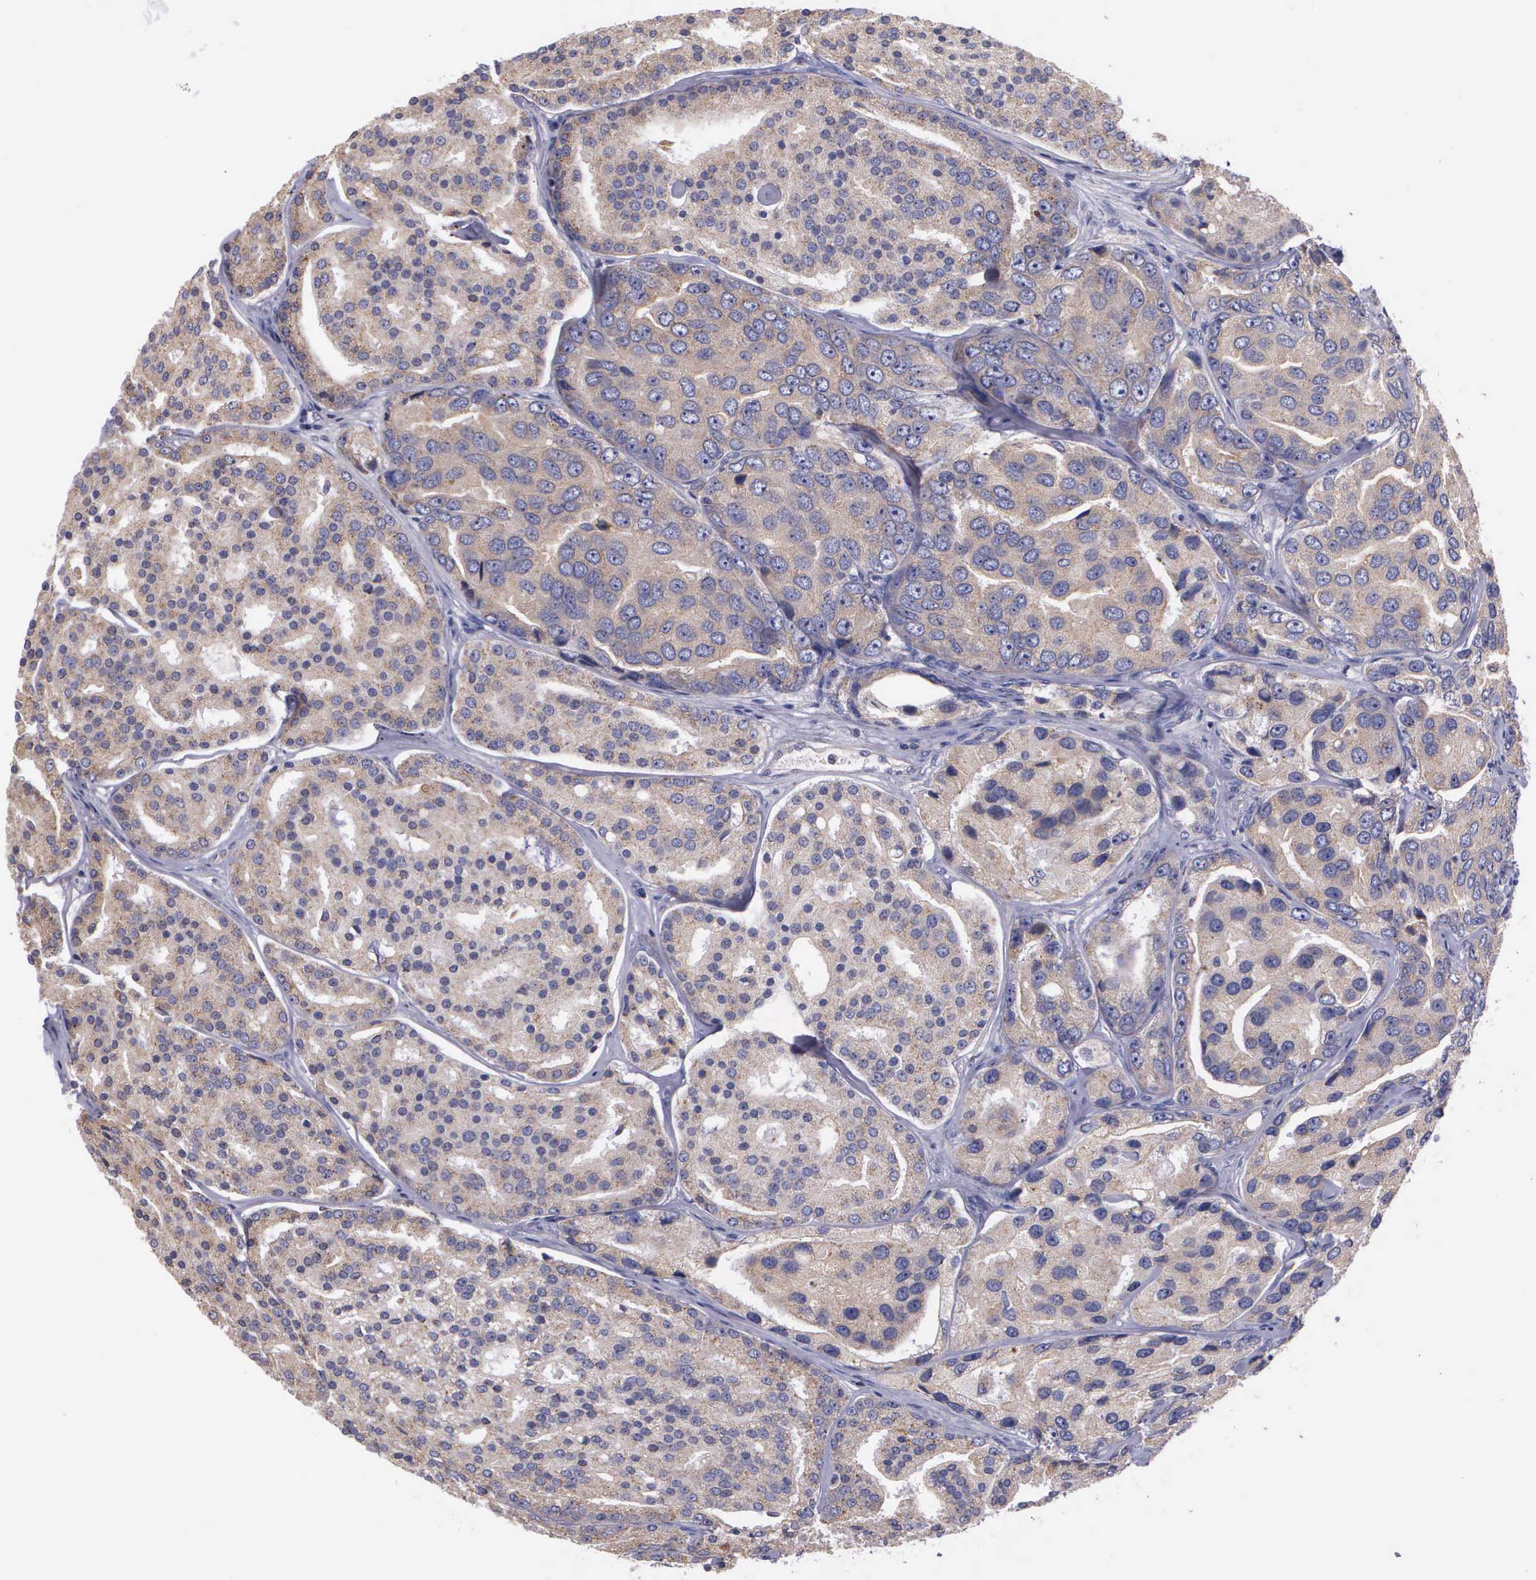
{"staining": {"intensity": "weak", "quantity": ">75%", "location": "cytoplasmic/membranous"}, "tissue": "prostate cancer", "cell_type": "Tumor cells", "image_type": "cancer", "snomed": [{"axis": "morphology", "description": "Adenocarcinoma, High grade"}, {"axis": "topography", "description": "Prostate"}], "caption": "Brown immunohistochemical staining in adenocarcinoma (high-grade) (prostate) displays weak cytoplasmic/membranous staining in approximately >75% of tumor cells.", "gene": "MIA2", "patient": {"sex": "male", "age": 64}}